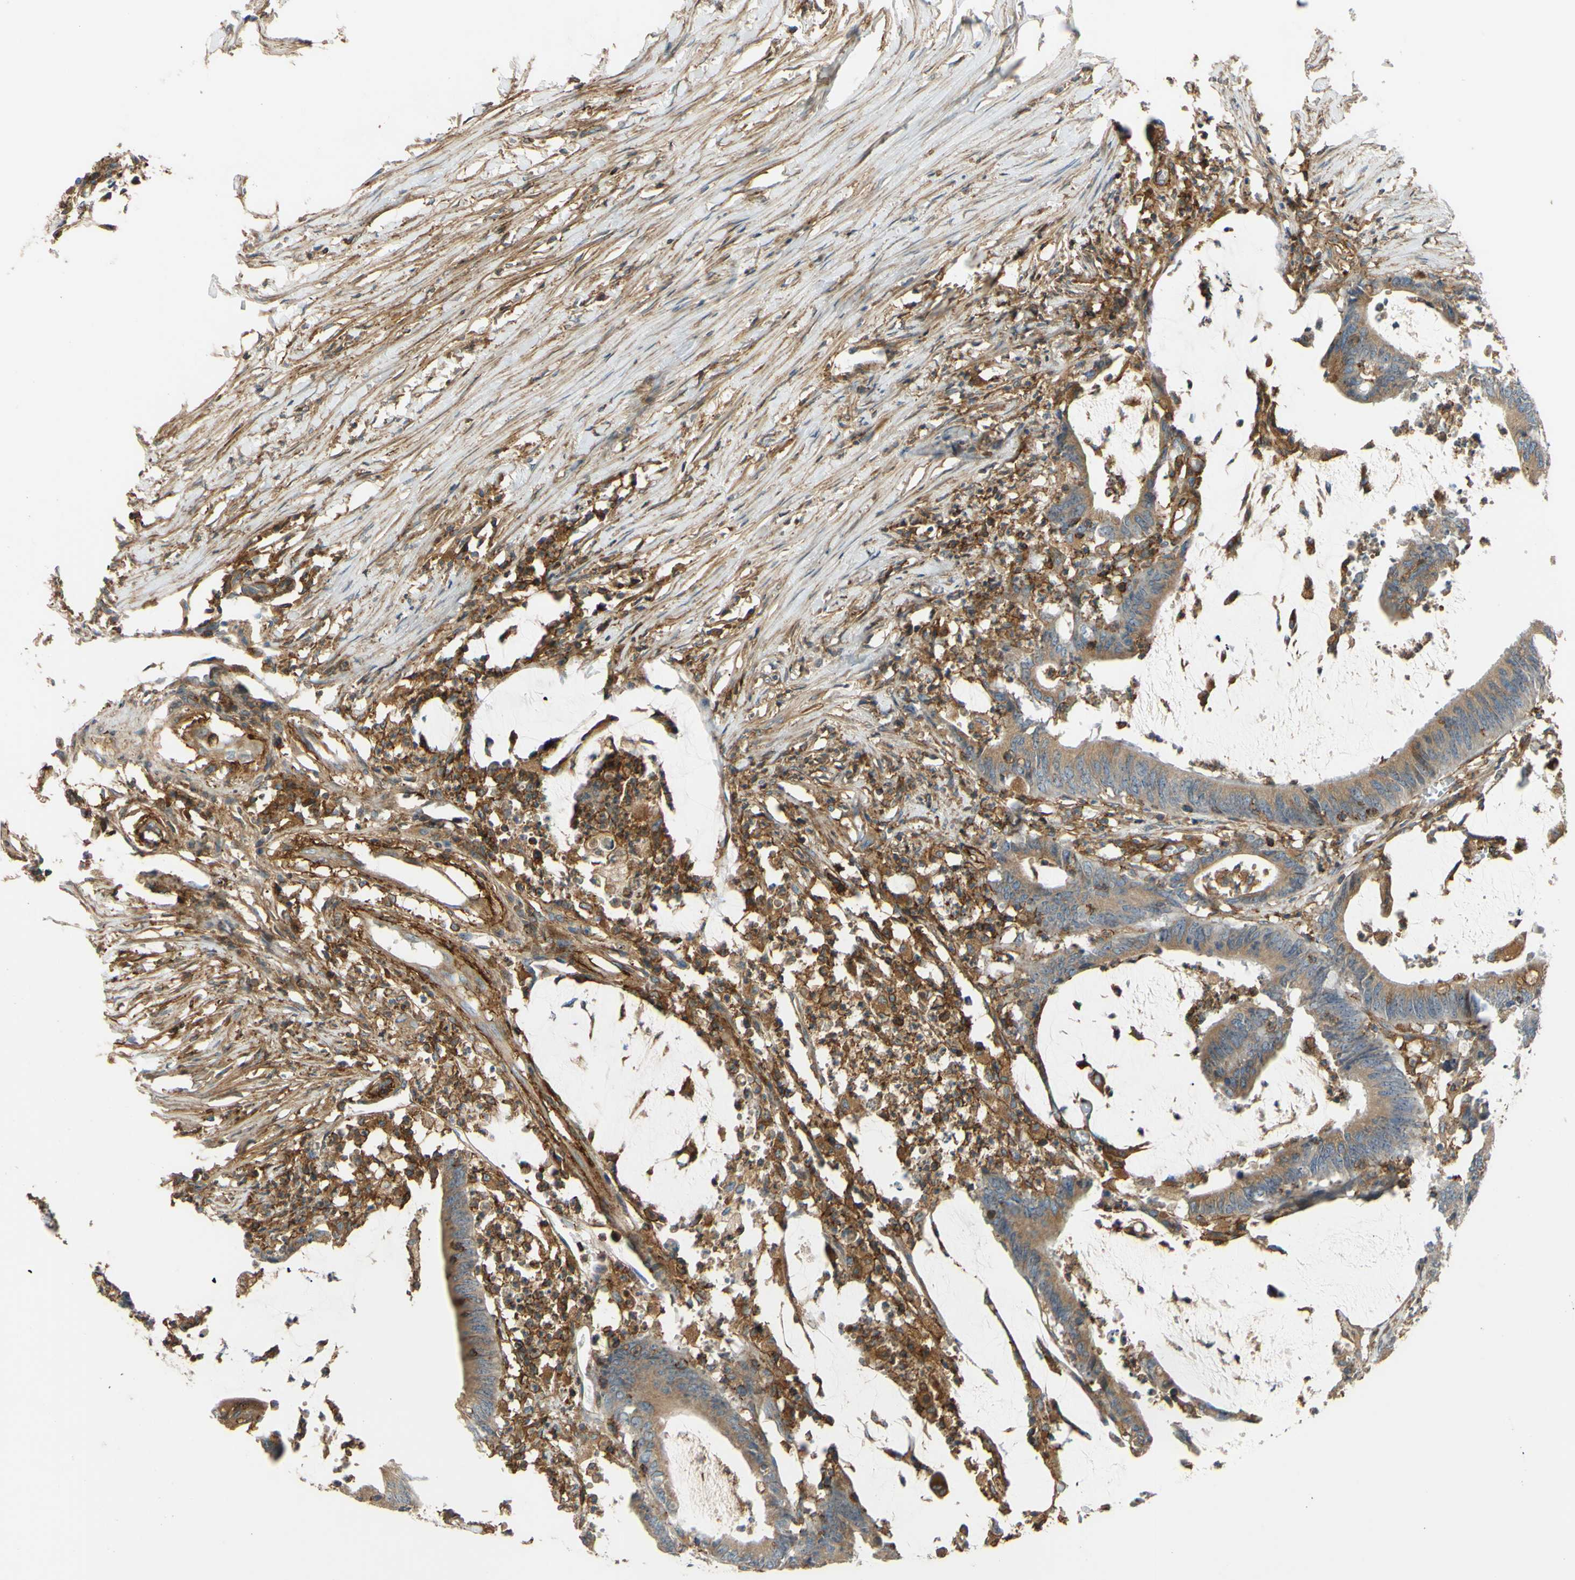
{"staining": {"intensity": "weak", "quantity": ">75%", "location": "cytoplasmic/membranous"}, "tissue": "colorectal cancer", "cell_type": "Tumor cells", "image_type": "cancer", "snomed": [{"axis": "morphology", "description": "Adenocarcinoma, NOS"}, {"axis": "topography", "description": "Rectum"}], "caption": "A high-resolution histopathology image shows immunohistochemistry staining of colorectal cancer (adenocarcinoma), which shows weak cytoplasmic/membranous expression in approximately >75% of tumor cells.", "gene": "POR", "patient": {"sex": "female", "age": 66}}